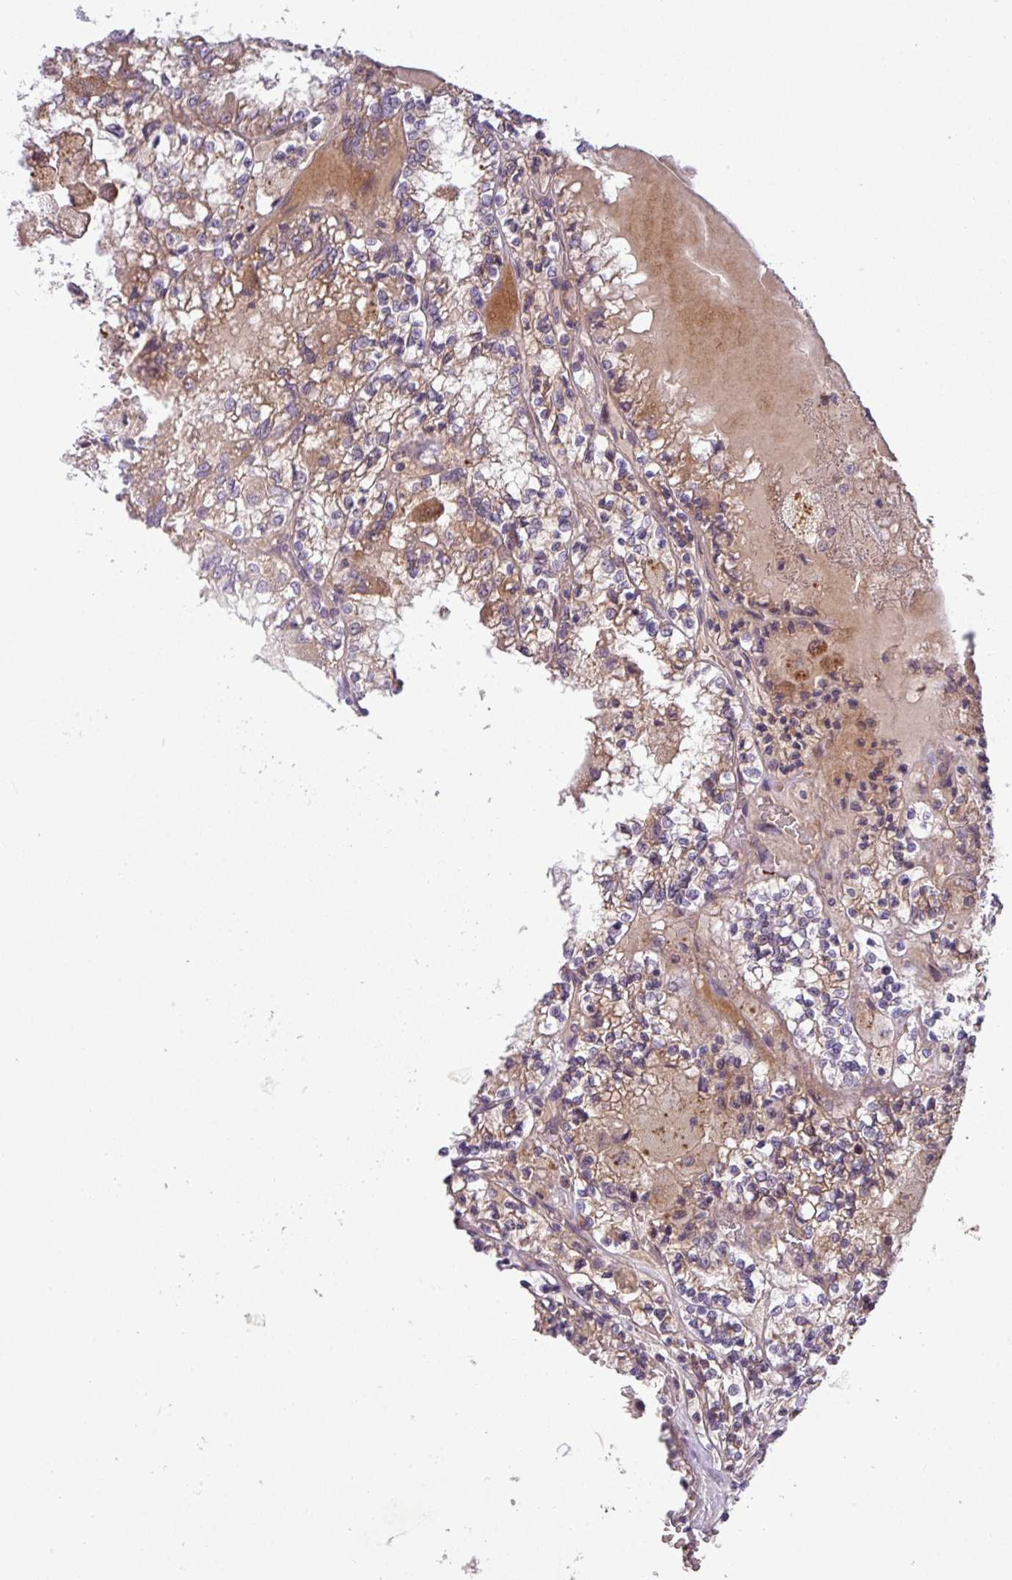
{"staining": {"intensity": "moderate", "quantity": ">75%", "location": "cytoplasmic/membranous"}, "tissue": "renal cancer", "cell_type": "Tumor cells", "image_type": "cancer", "snomed": [{"axis": "morphology", "description": "Adenocarcinoma, NOS"}, {"axis": "topography", "description": "Kidney"}], "caption": "Renal adenocarcinoma stained with DAB IHC demonstrates medium levels of moderate cytoplasmic/membranous staining in about >75% of tumor cells. The staining was performed using DAB (3,3'-diaminobenzidine), with brown indicating positive protein expression. Nuclei are stained blue with hematoxylin.", "gene": "PAPLN", "patient": {"sex": "female", "age": 56}}